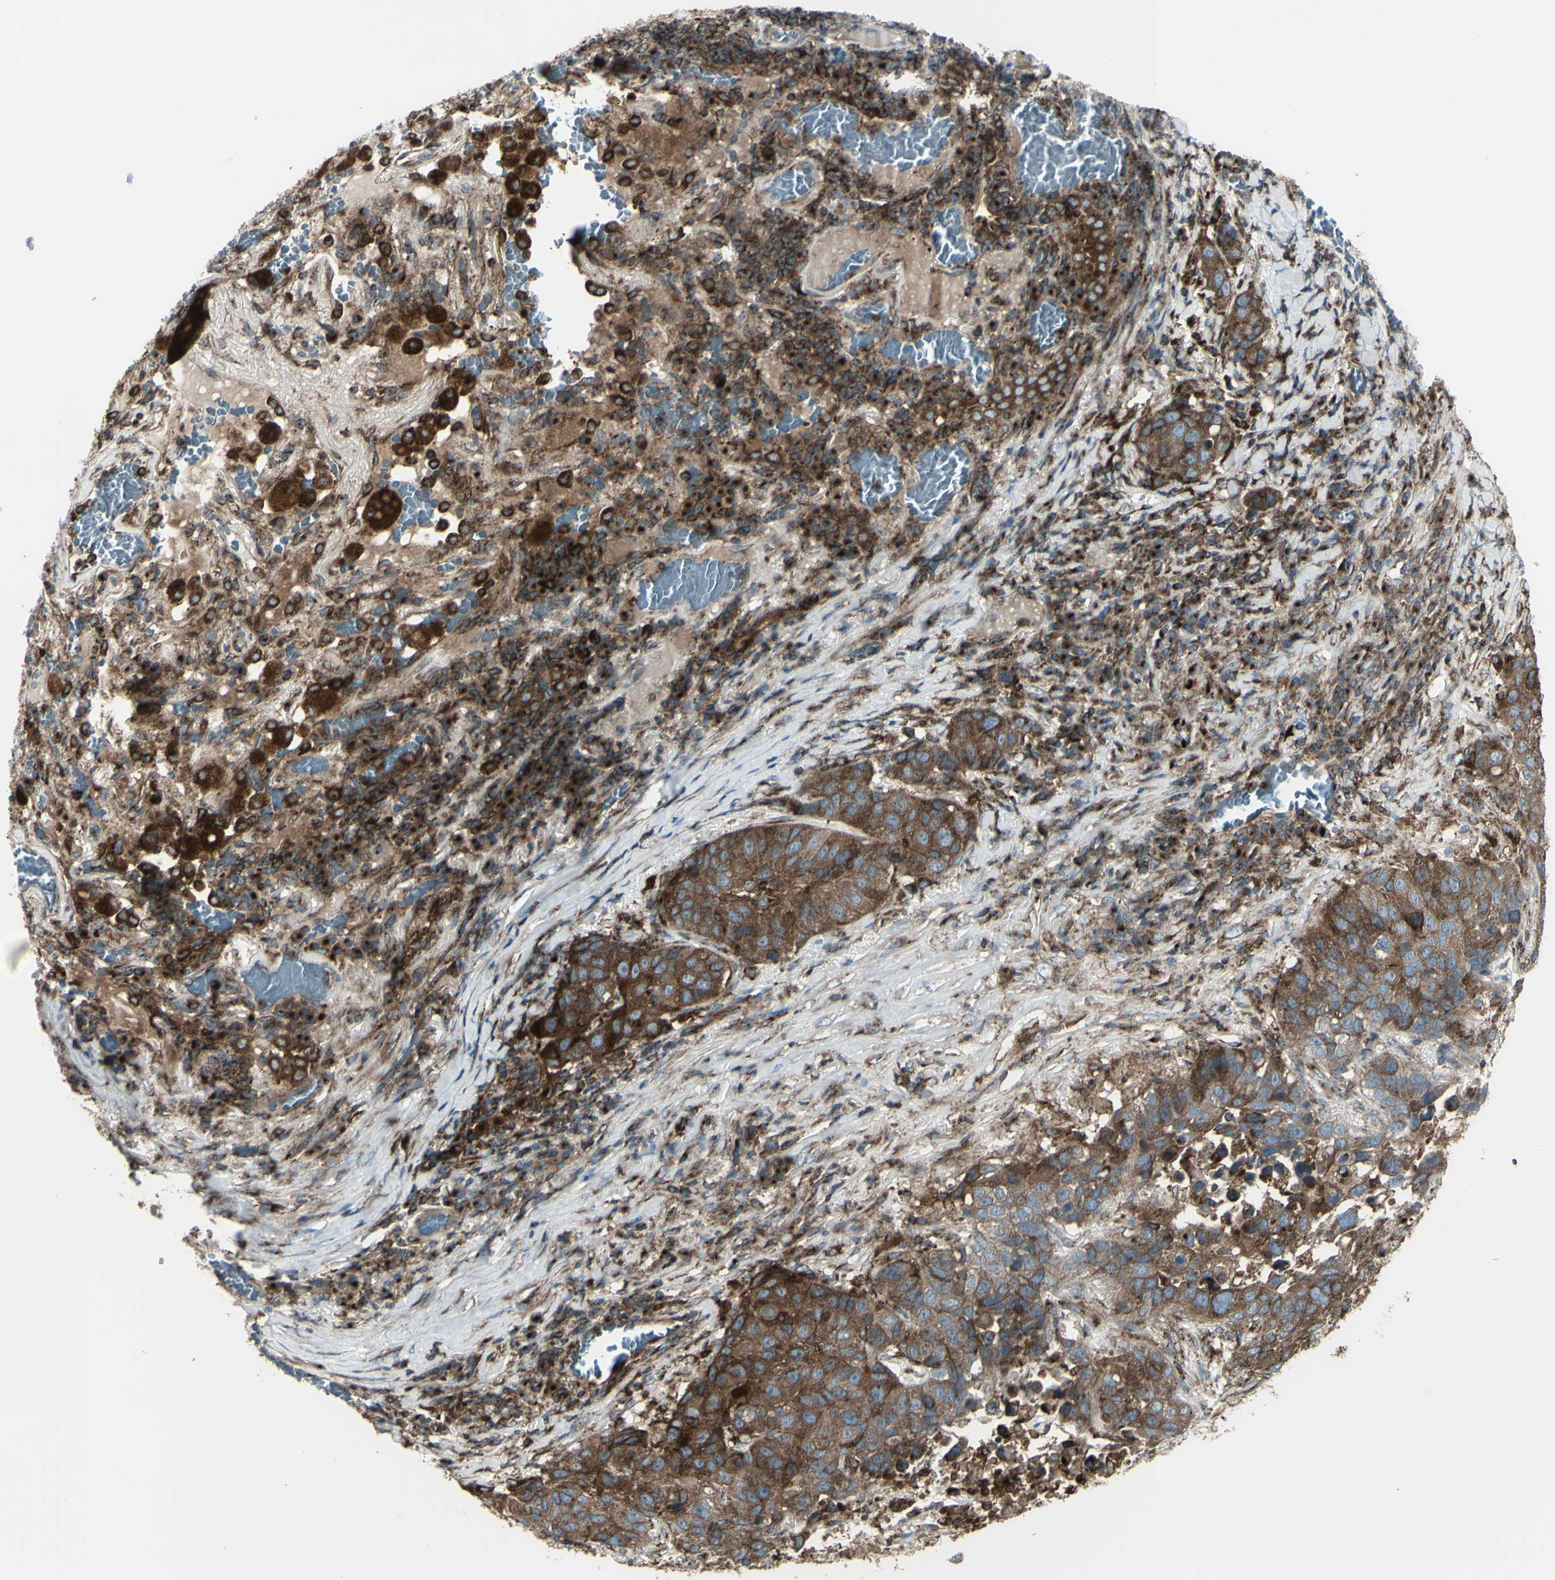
{"staining": {"intensity": "strong", "quantity": ">75%", "location": "cytoplasmic/membranous"}, "tissue": "lung cancer", "cell_type": "Tumor cells", "image_type": "cancer", "snomed": [{"axis": "morphology", "description": "Squamous cell carcinoma, NOS"}, {"axis": "topography", "description": "Lung"}], "caption": "Immunohistochemical staining of lung cancer shows strong cytoplasmic/membranous protein positivity in about >75% of tumor cells.", "gene": "NAPA", "patient": {"sex": "male", "age": 57}}